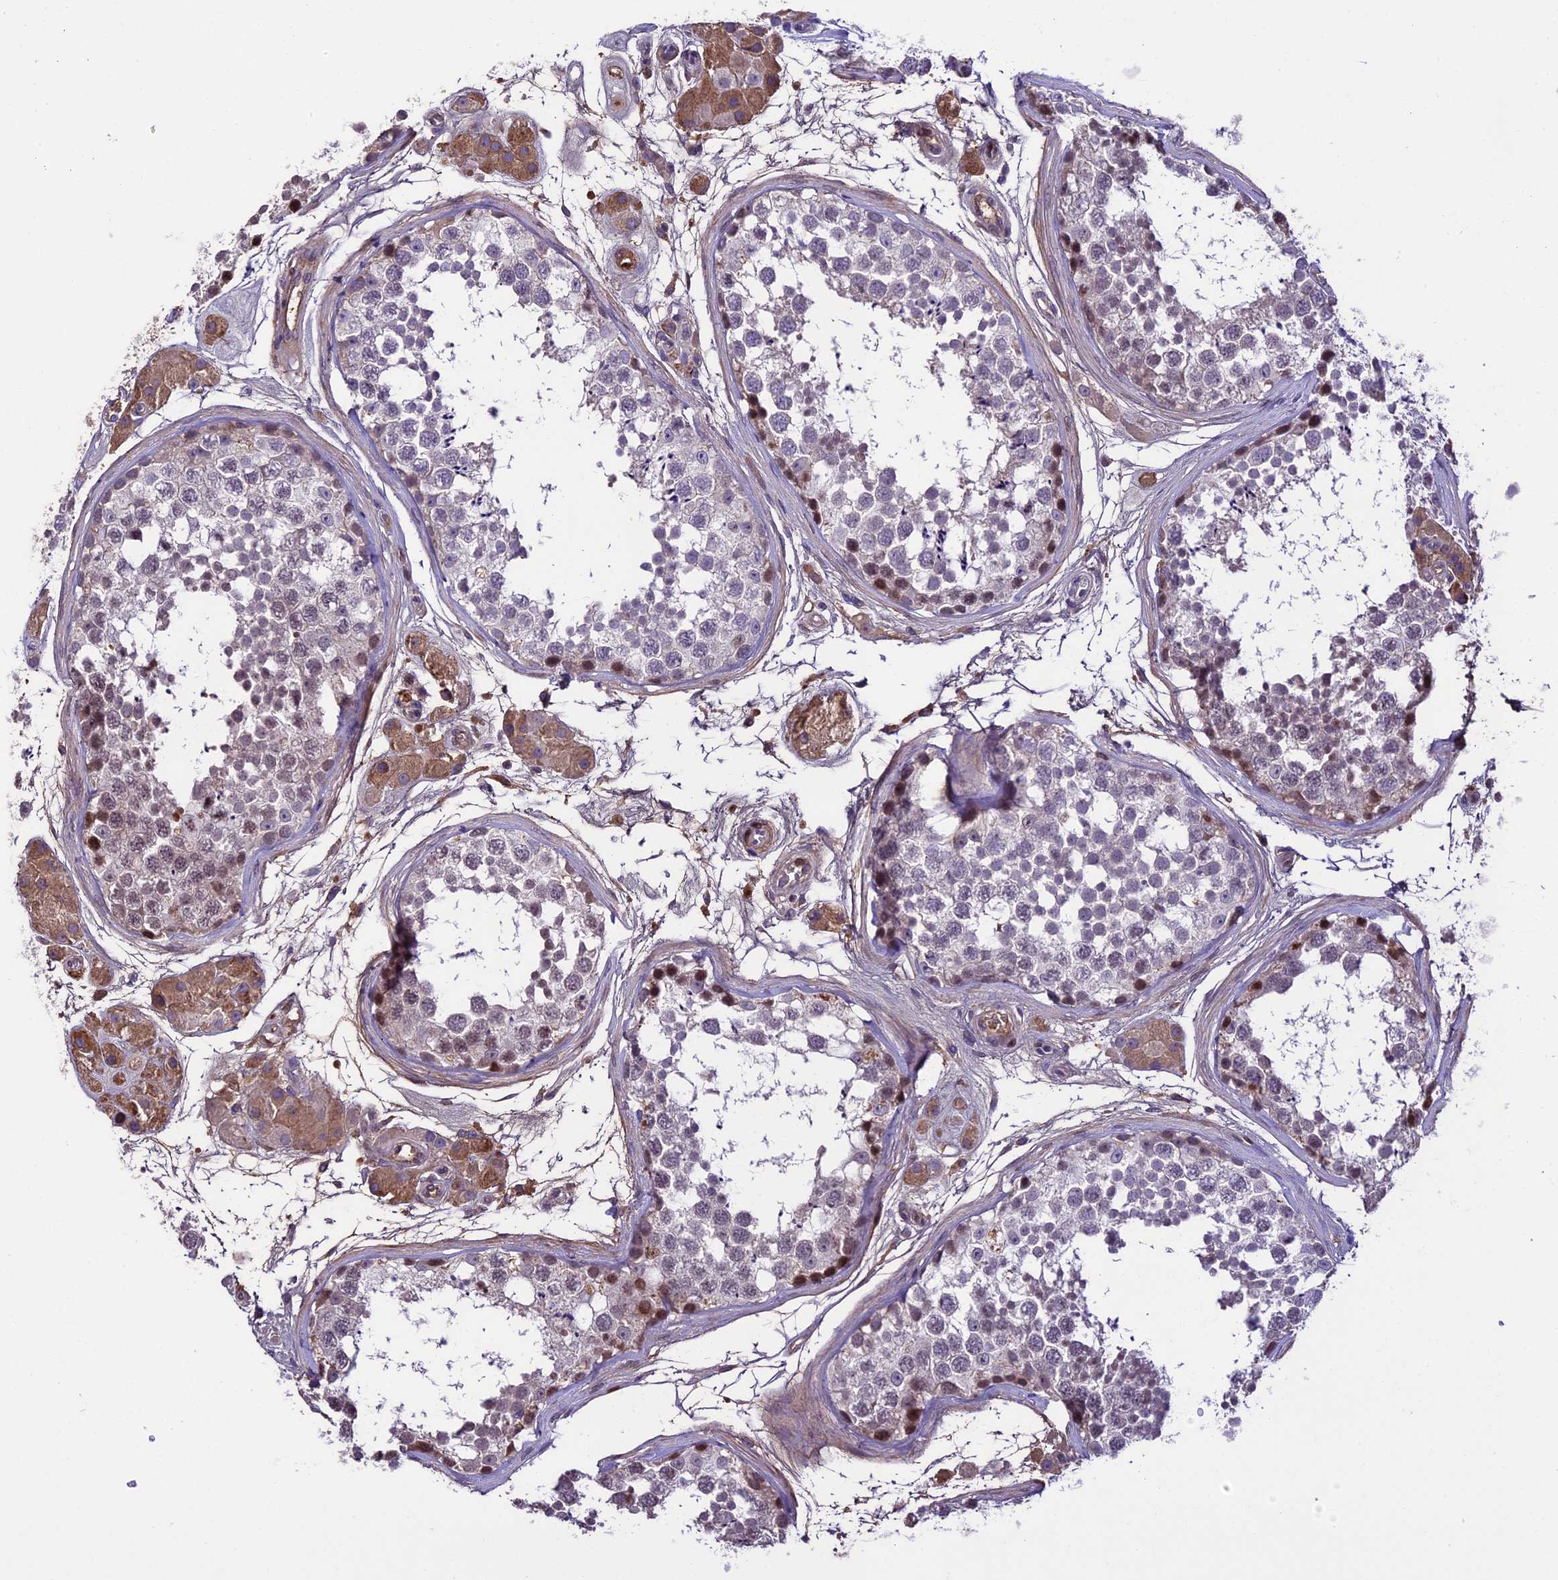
{"staining": {"intensity": "moderate", "quantity": "<25%", "location": "cytoplasmic/membranous,nuclear"}, "tissue": "testis", "cell_type": "Cells in seminiferous ducts", "image_type": "normal", "snomed": [{"axis": "morphology", "description": "Normal tissue, NOS"}, {"axis": "topography", "description": "Testis"}], "caption": "Immunohistochemistry (IHC) of benign testis reveals low levels of moderate cytoplasmic/membranous,nuclear expression in about <25% of cells in seminiferous ducts. (Stains: DAB in brown, nuclei in blue, Microscopy: brightfield microscopy at high magnification).", "gene": "TCP11L2", "patient": {"sex": "male", "age": 56}}